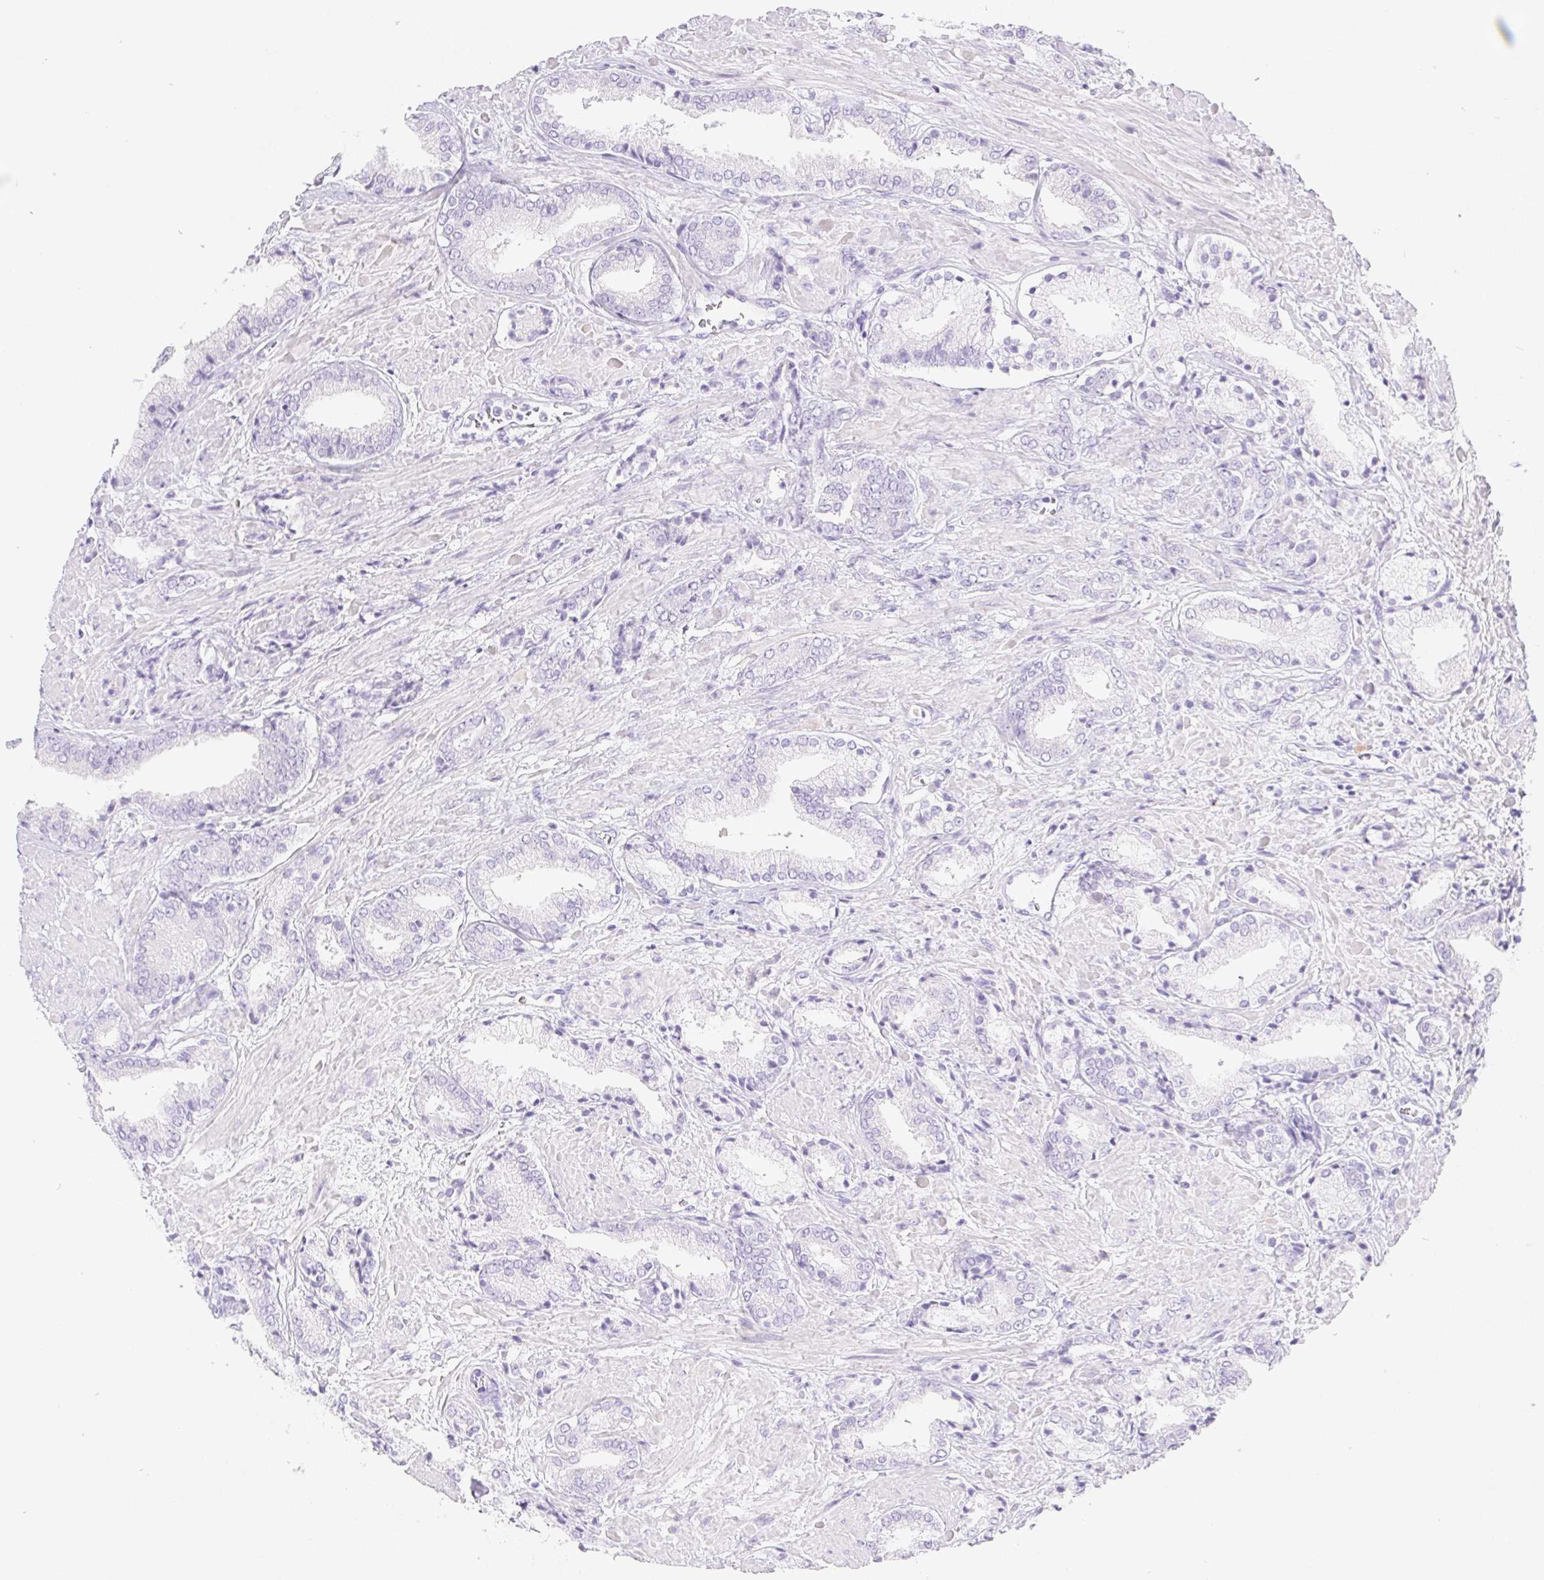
{"staining": {"intensity": "negative", "quantity": "none", "location": "none"}, "tissue": "prostate cancer", "cell_type": "Tumor cells", "image_type": "cancer", "snomed": [{"axis": "morphology", "description": "Adenocarcinoma, High grade"}, {"axis": "topography", "description": "Prostate"}], "caption": "A high-resolution micrograph shows immunohistochemistry (IHC) staining of high-grade adenocarcinoma (prostate), which reveals no significant positivity in tumor cells.", "gene": "PNLIP", "patient": {"sex": "male", "age": 56}}